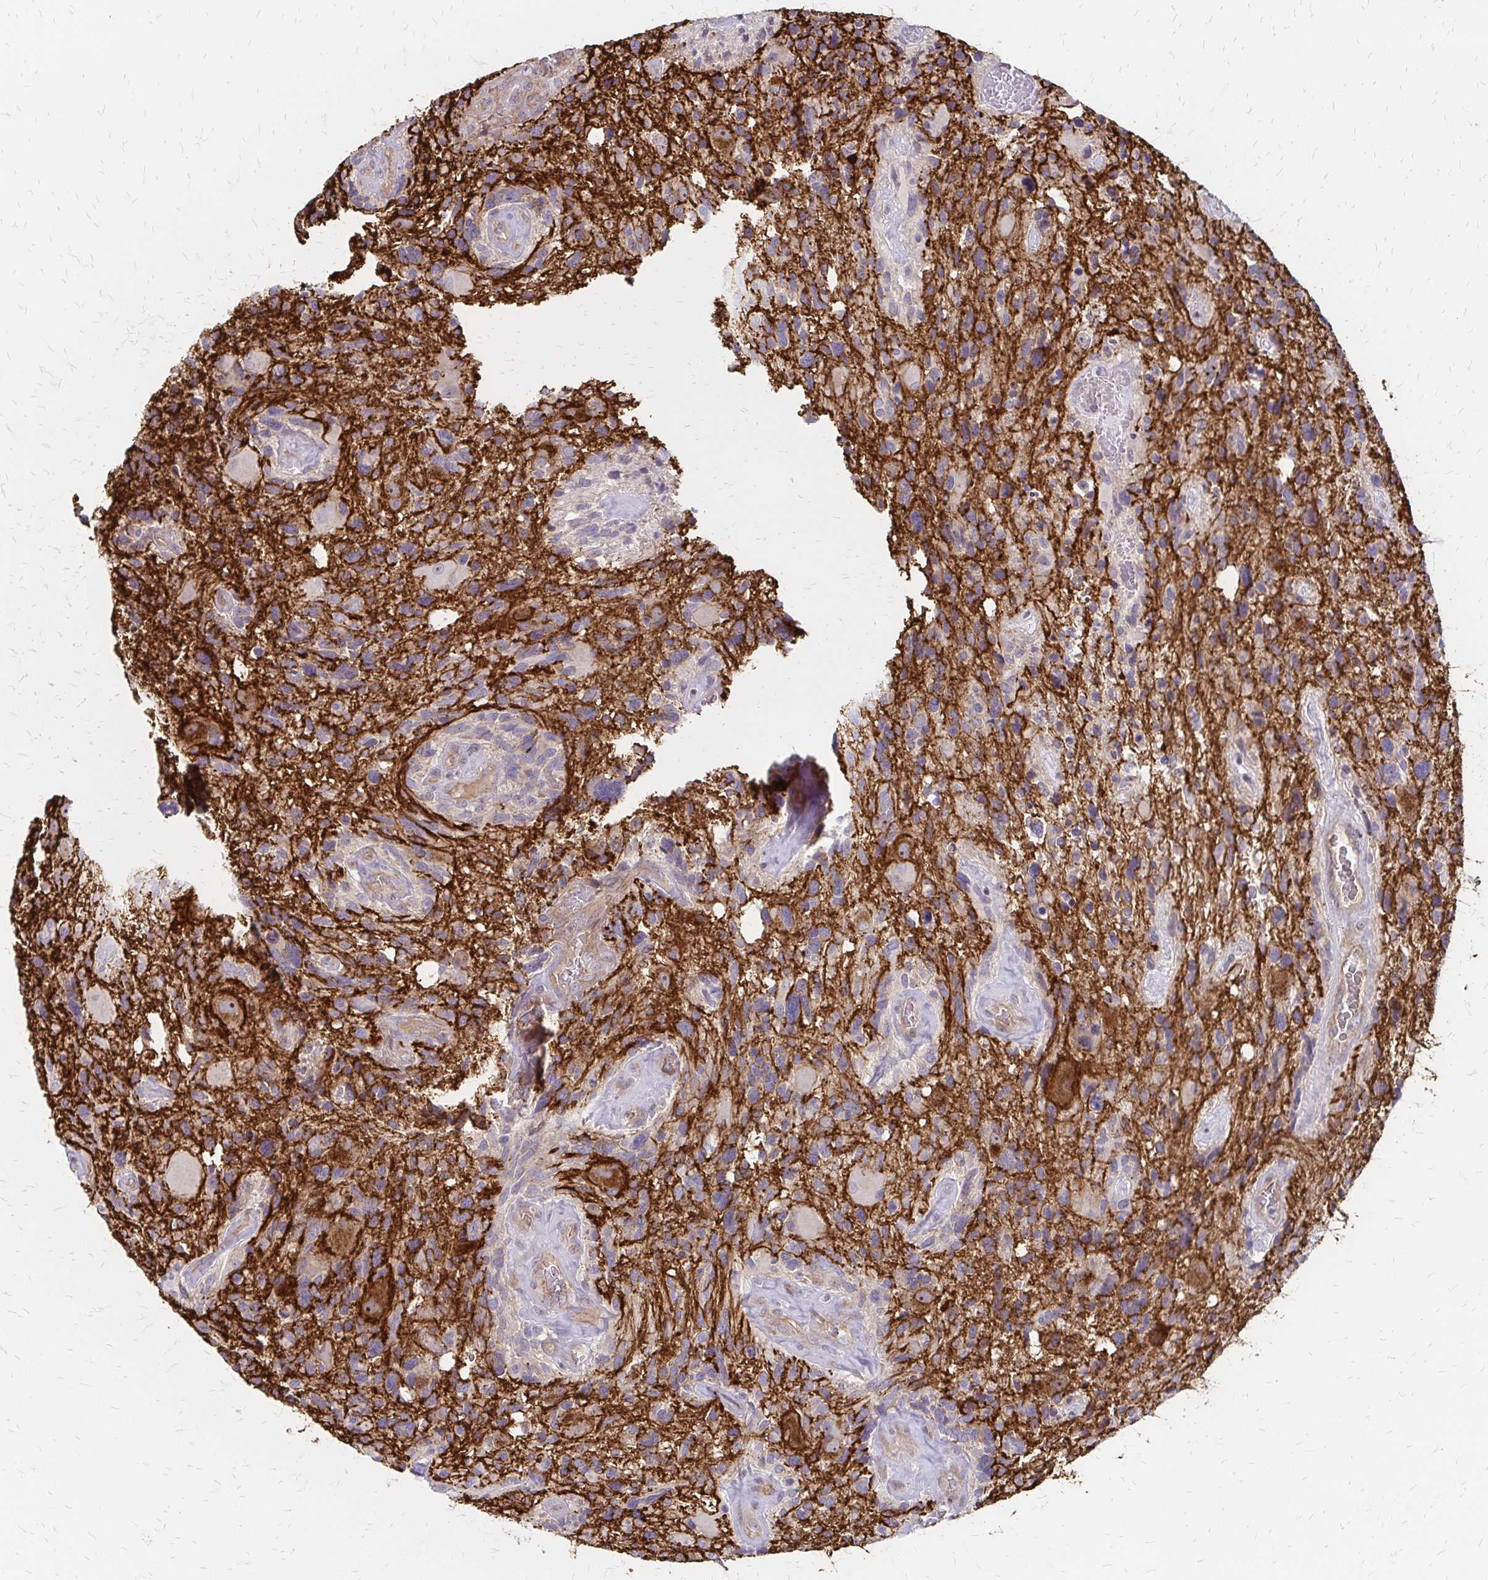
{"staining": {"intensity": "strong", "quantity": "25%-75%", "location": "cytoplasmic/membranous"}, "tissue": "glioma", "cell_type": "Tumor cells", "image_type": "cancer", "snomed": [{"axis": "morphology", "description": "Glioma, malignant, High grade"}, {"axis": "topography", "description": "Brain"}], "caption": "The image exhibits a brown stain indicating the presence of a protein in the cytoplasmic/membranous of tumor cells in glioma.", "gene": "ZNF383", "patient": {"sex": "male", "age": 49}}